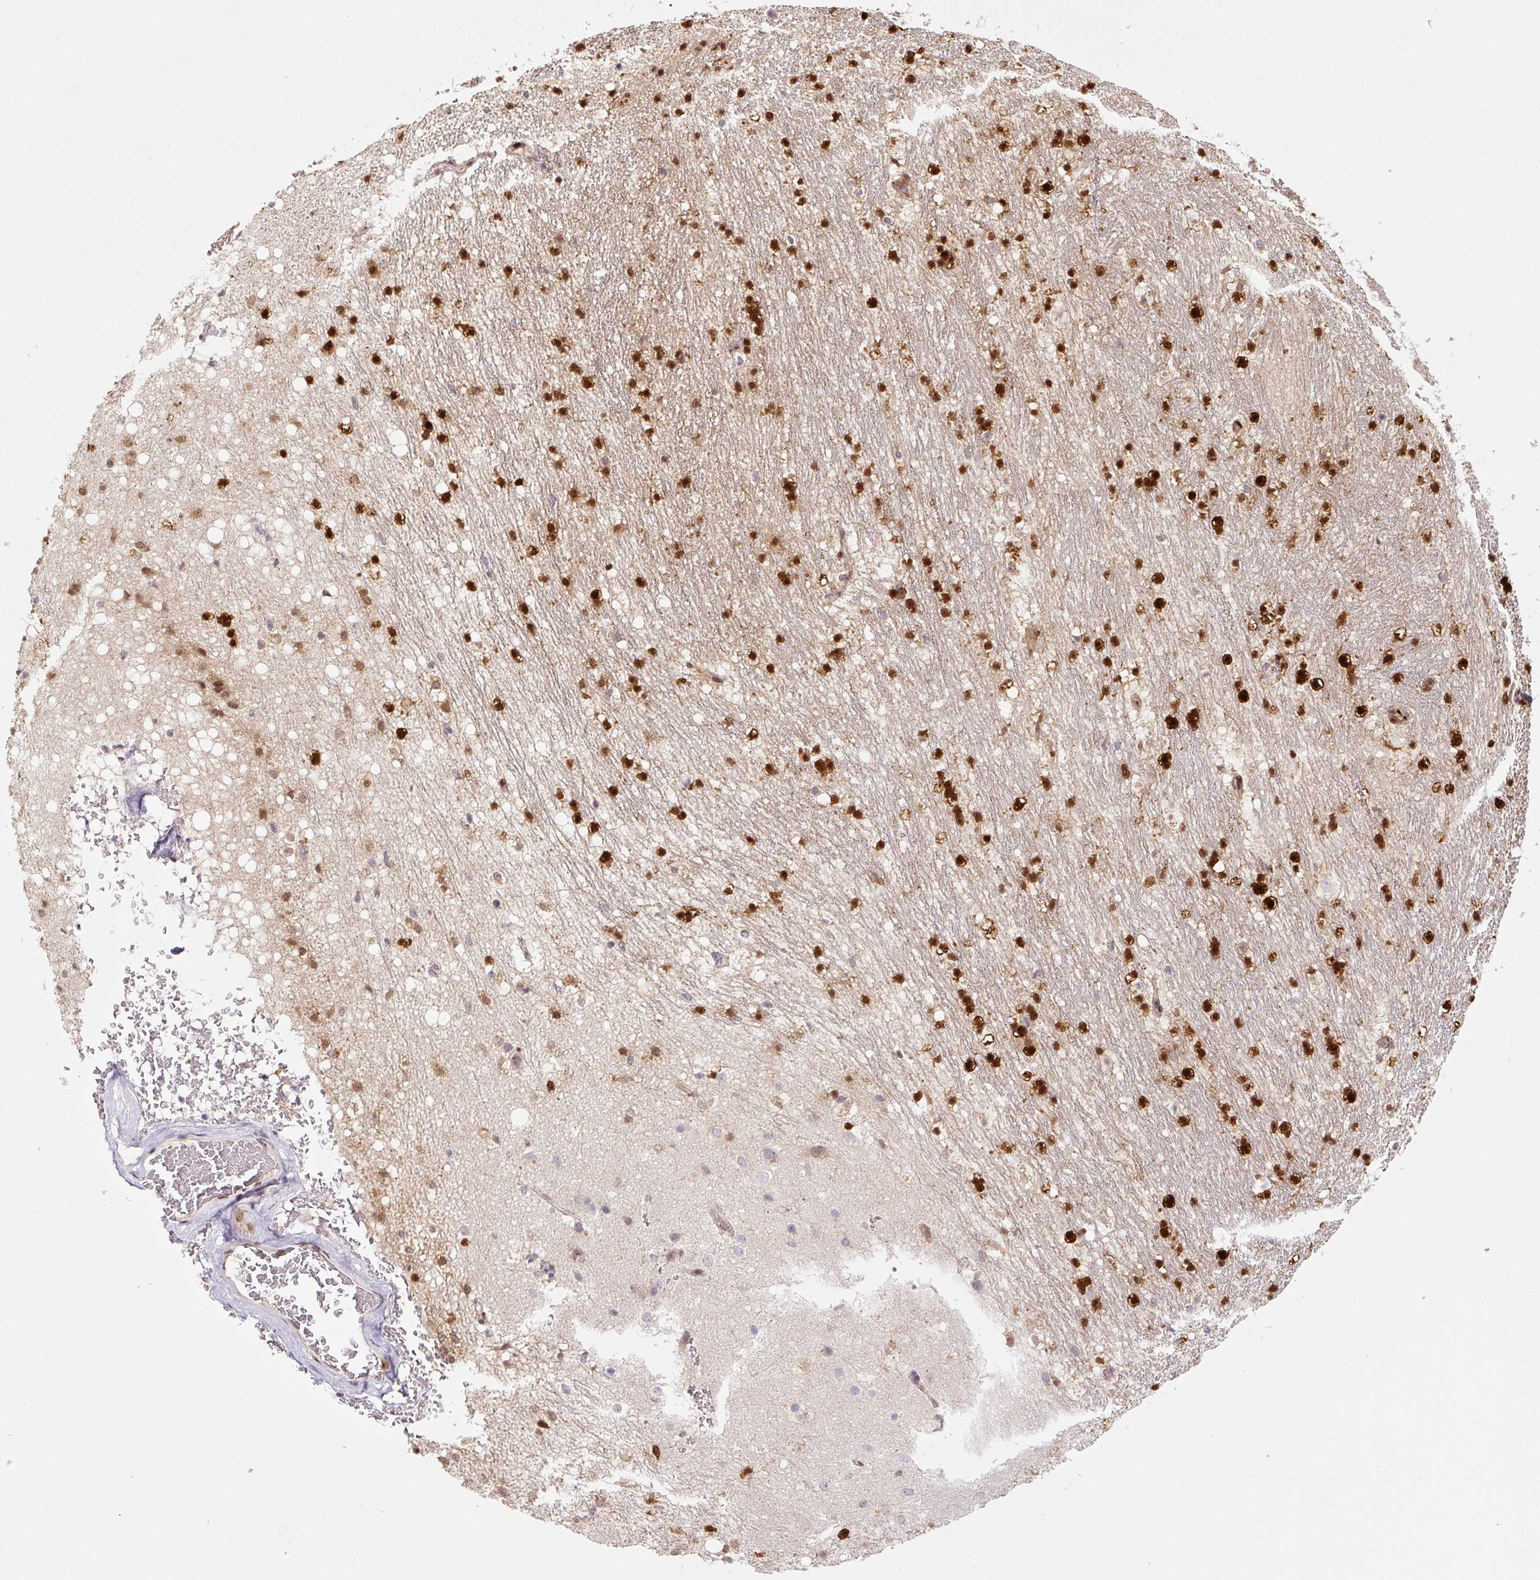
{"staining": {"intensity": "strong", "quantity": ">75%", "location": "nuclear"}, "tissue": "caudate", "cell_type": "Glial cells", "image_type": "normal", "snomed": [{"axis": "morphology", "description": "Normal tissue, NOS"}, {"axis": "topography", "description": "Lateral ventricle wall"}], "caption": "Protein expression by immunohistochemistry (IHC) shows strong nuclear staining in approximately >75% of glial cells in benign caudate.", "gene": "PYDC2", "patient": {"sex": "male", "age": 37}}